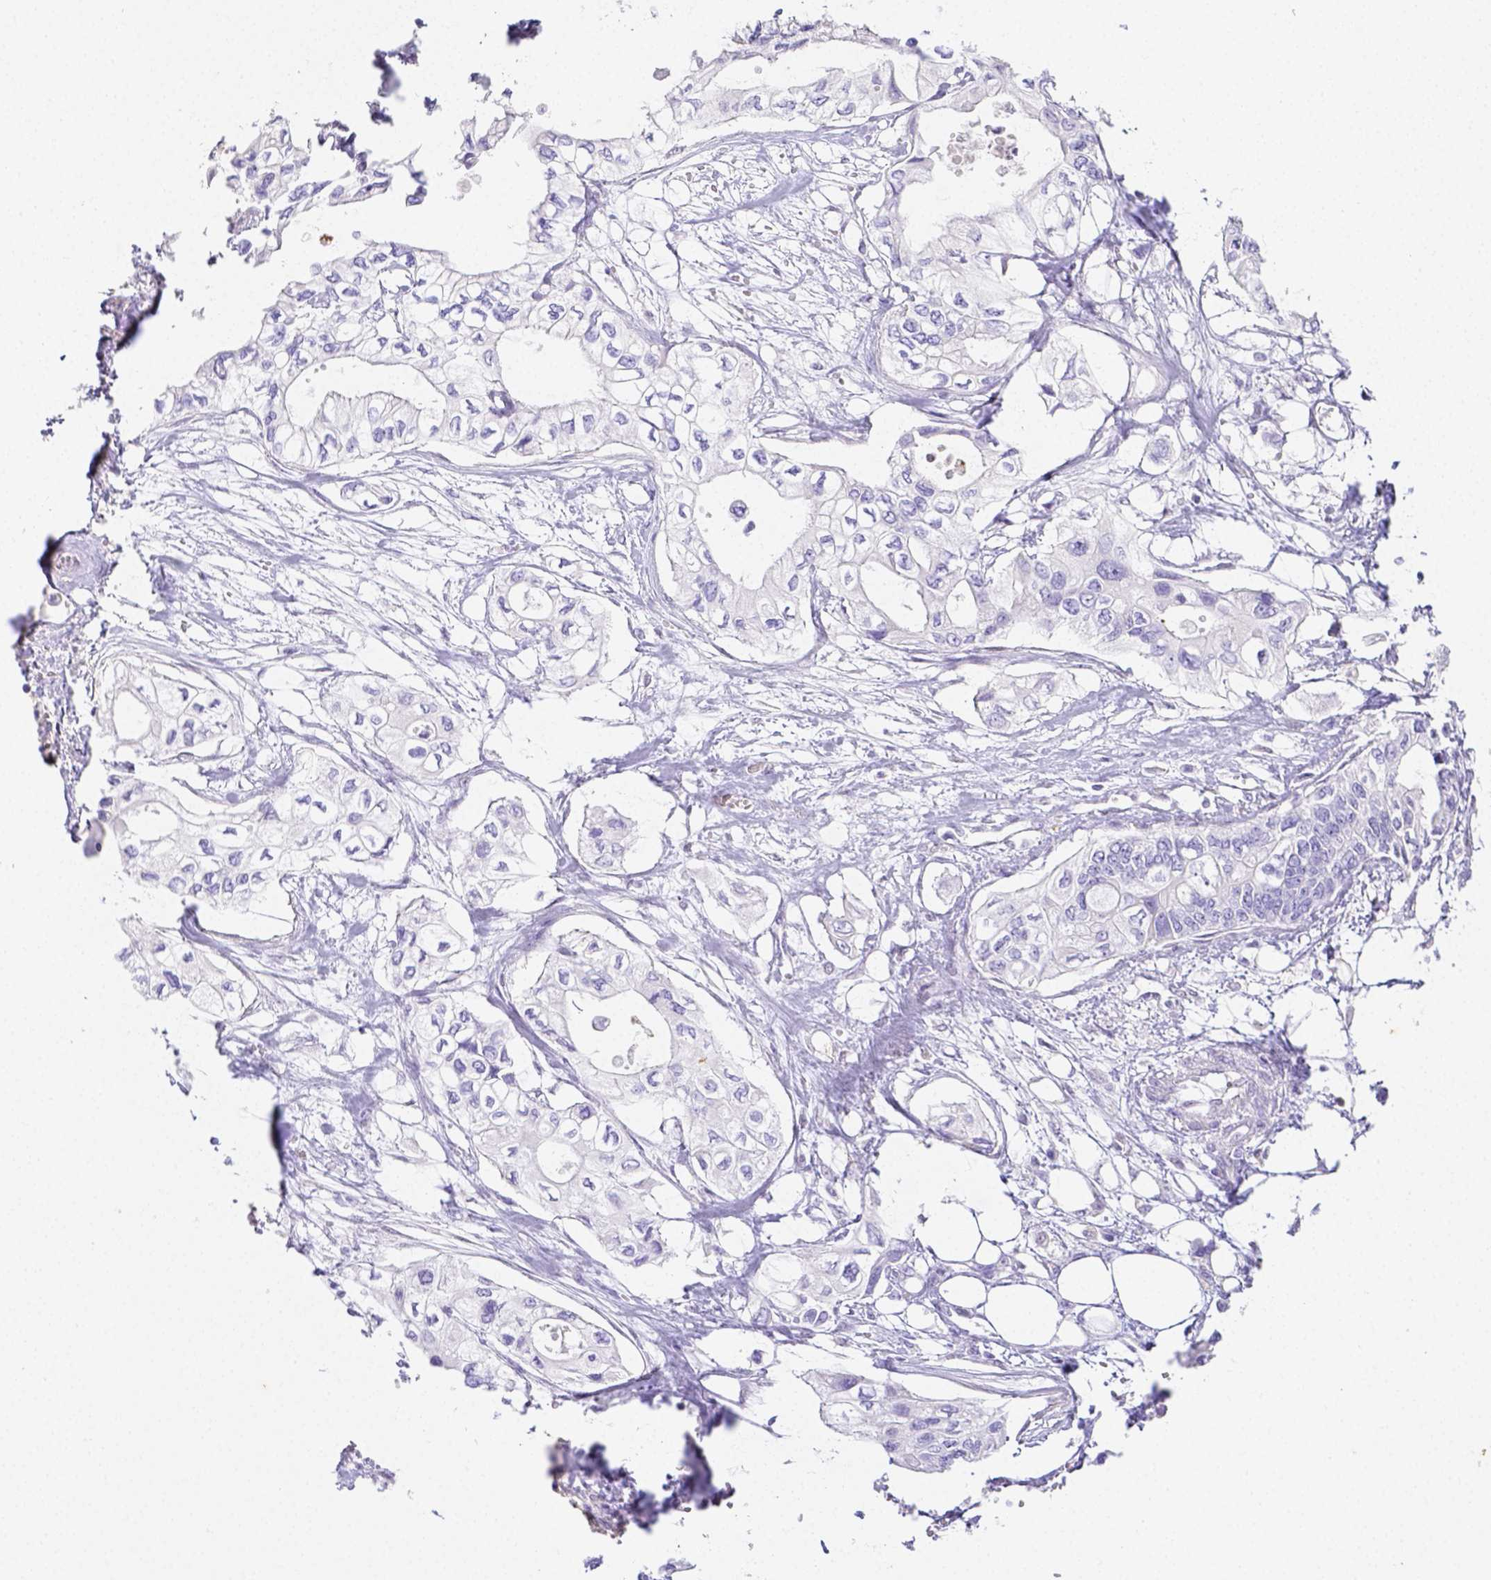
{"staining": {"intensity": "negative", "quantity": "none", "location": "none"}, "tissue": "pancreatic cancer", "cell_type": "Tumor cells", "image_type": "cancer", "snomed": [{"axis": "morphology", "description": "Adenocarcinoma, NOS"}, {"axis": "topography", "description": "Pancreas"}], "caption": "Tumor cells show no significant positivity in pancreatic adenocarcinoma.", "gene": "ARHGAP36", "patient": {"sex": "female", "age": 63}}